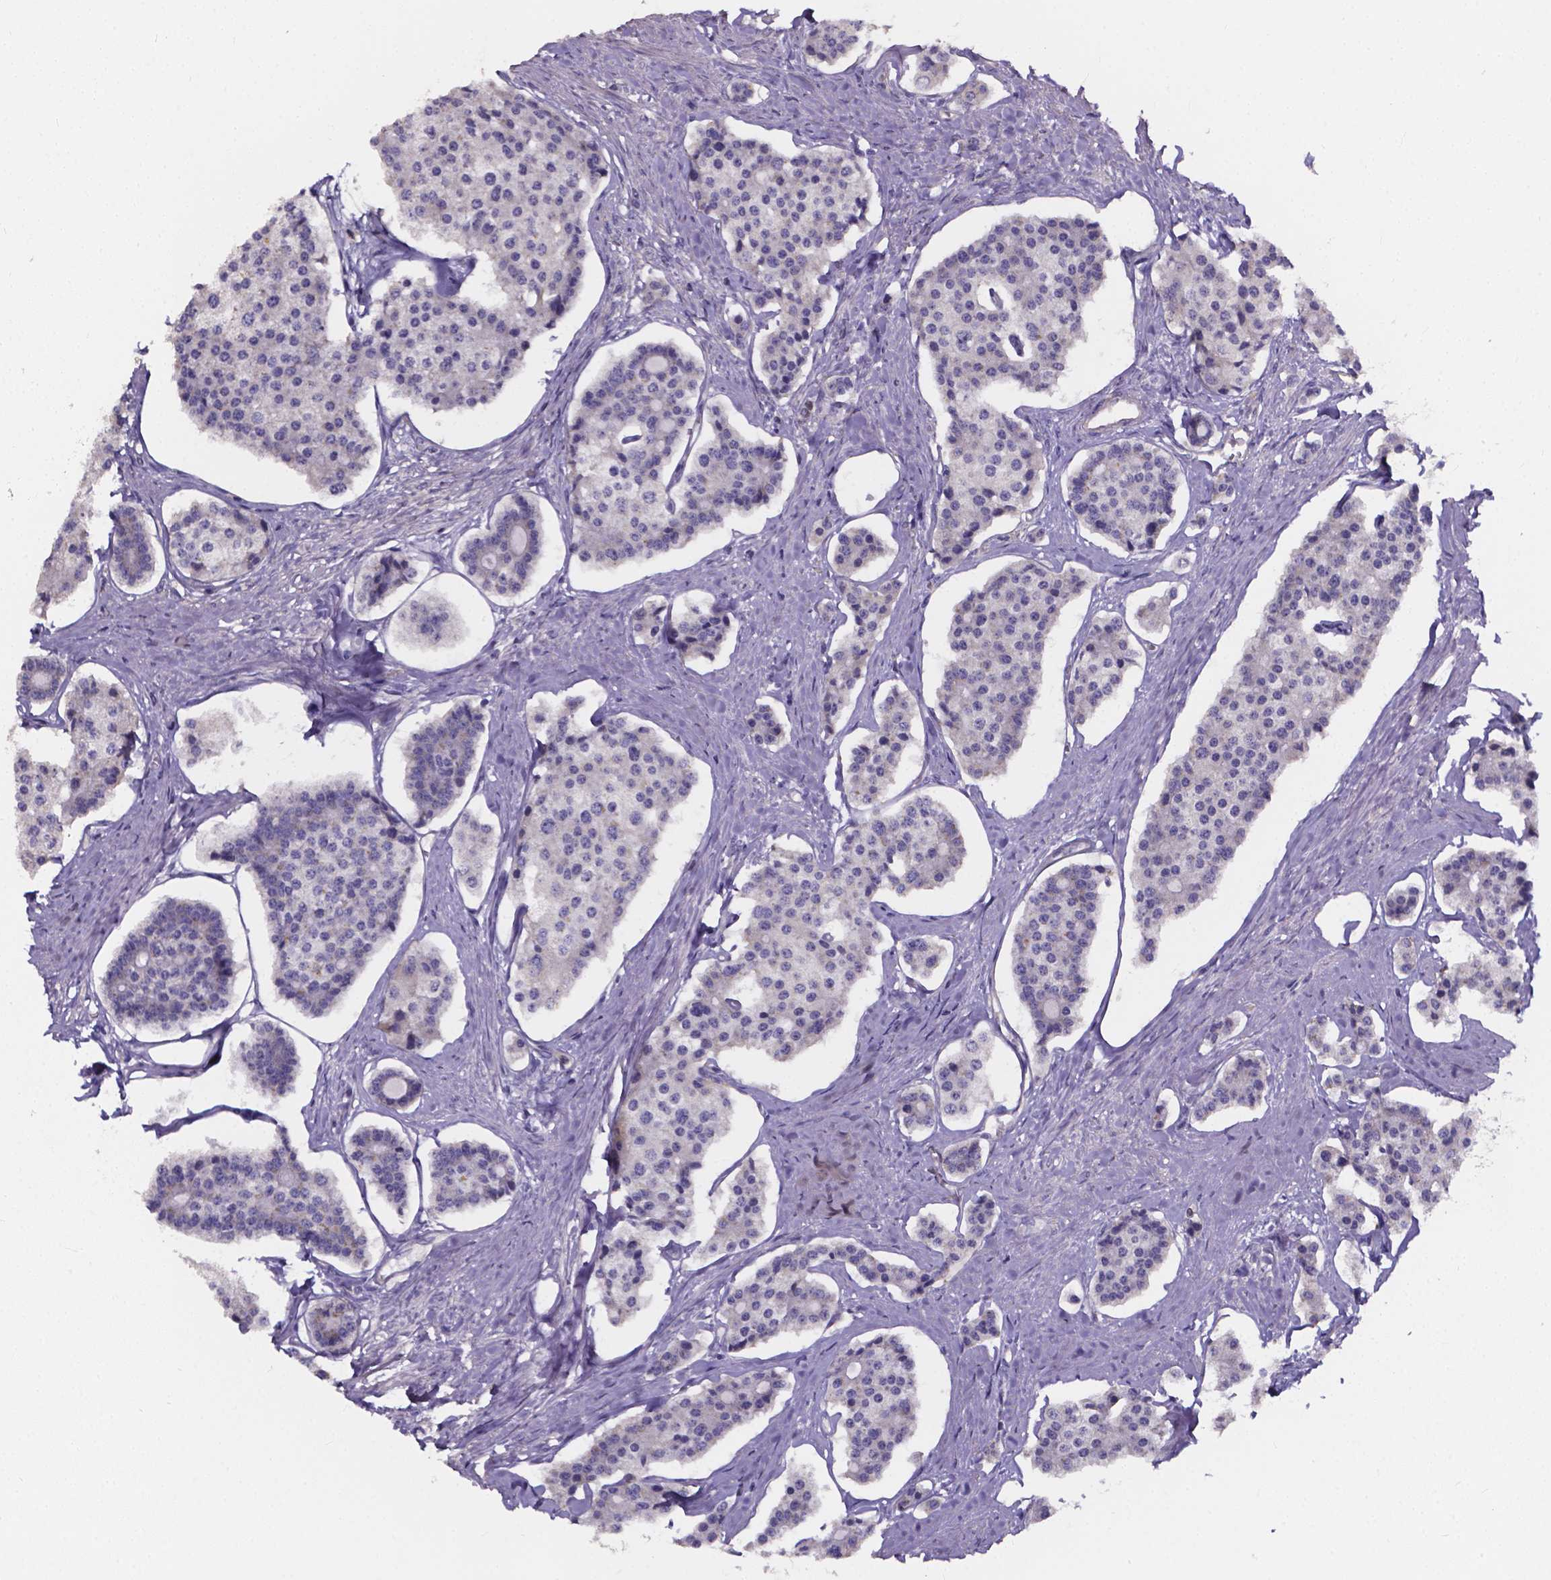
{"staining": {"intensity": "negative", "quantity": "none", "location": "none"}, "tissue": "carcinoid", "cell_type": "Tumor cells", "image_type": "cancer", "snomed": [{"axis": "morphology", "description": "Carcinoid, malignant, NOS"}, {"axis": "topography", "description": "Small intestine"}], "caption": "Tumor cells are negative for brown protein staining in carcinoid.", "gene": "THEMIS", "patient": {"sex": "female", "age": 65}}